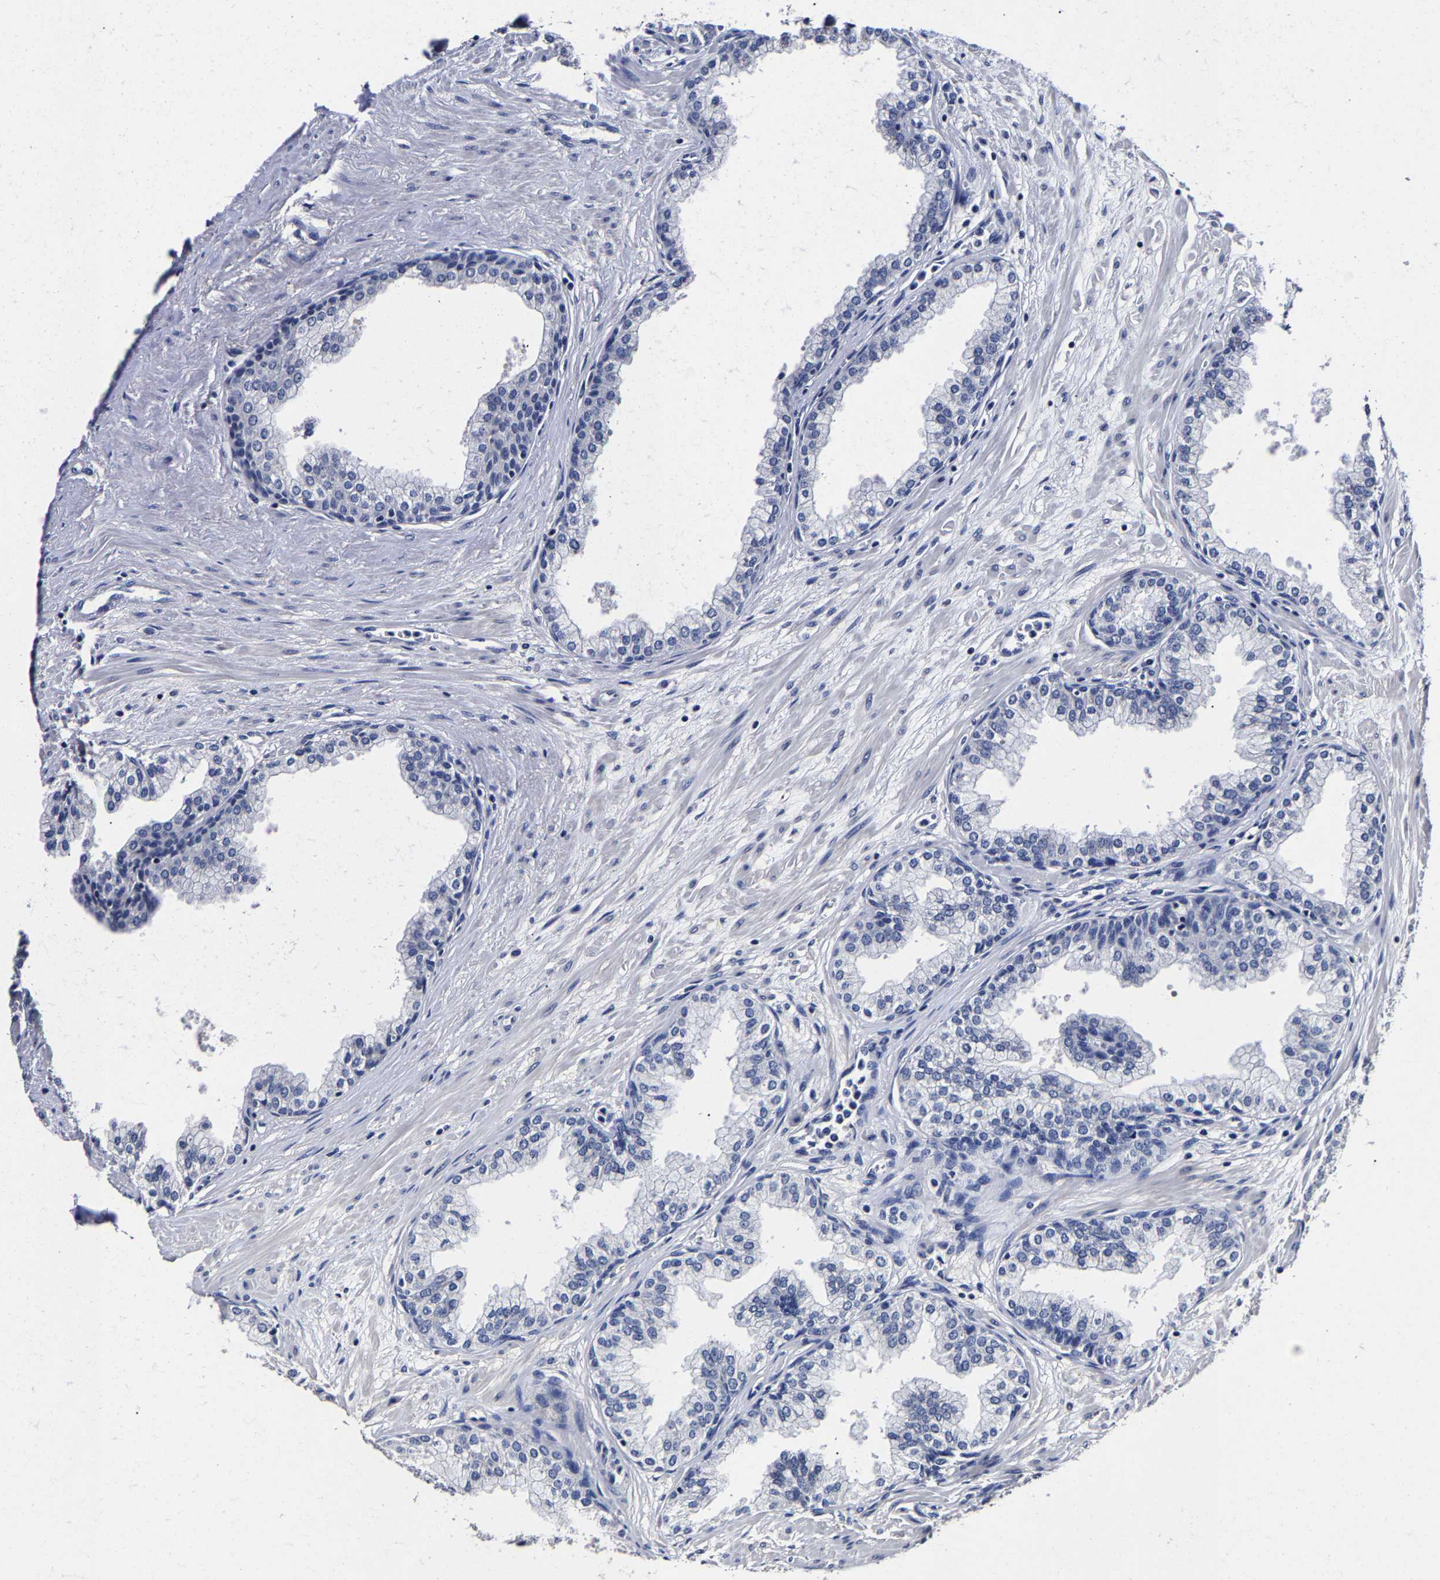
{"staining": {"intensity": "negative", "quantity": "none", "location": "none"}, "tissue": "prostate", "cell_type": "Glandular cells", "image_type": "normal", "snomed": [{"axis": "morphology", "description": "Normal tissue, NOS"}, {"axis": "morphology", "description": "Urothelial carcinoma, Low grade"}, {"axis": "topography", "description": "Urinary bladder"}, {"axis": "topography", "description": "Prostate"}], "caption": "DAB (3,3'-diaminobenzidine) immunohistochemical staining of benign human prostate demonstrates no significant staining in glandular cells. (IHC, brightfield microscopy, high magnification).", "gene": "AKAP4", "patient": {"sex": "male", "age": 60}}